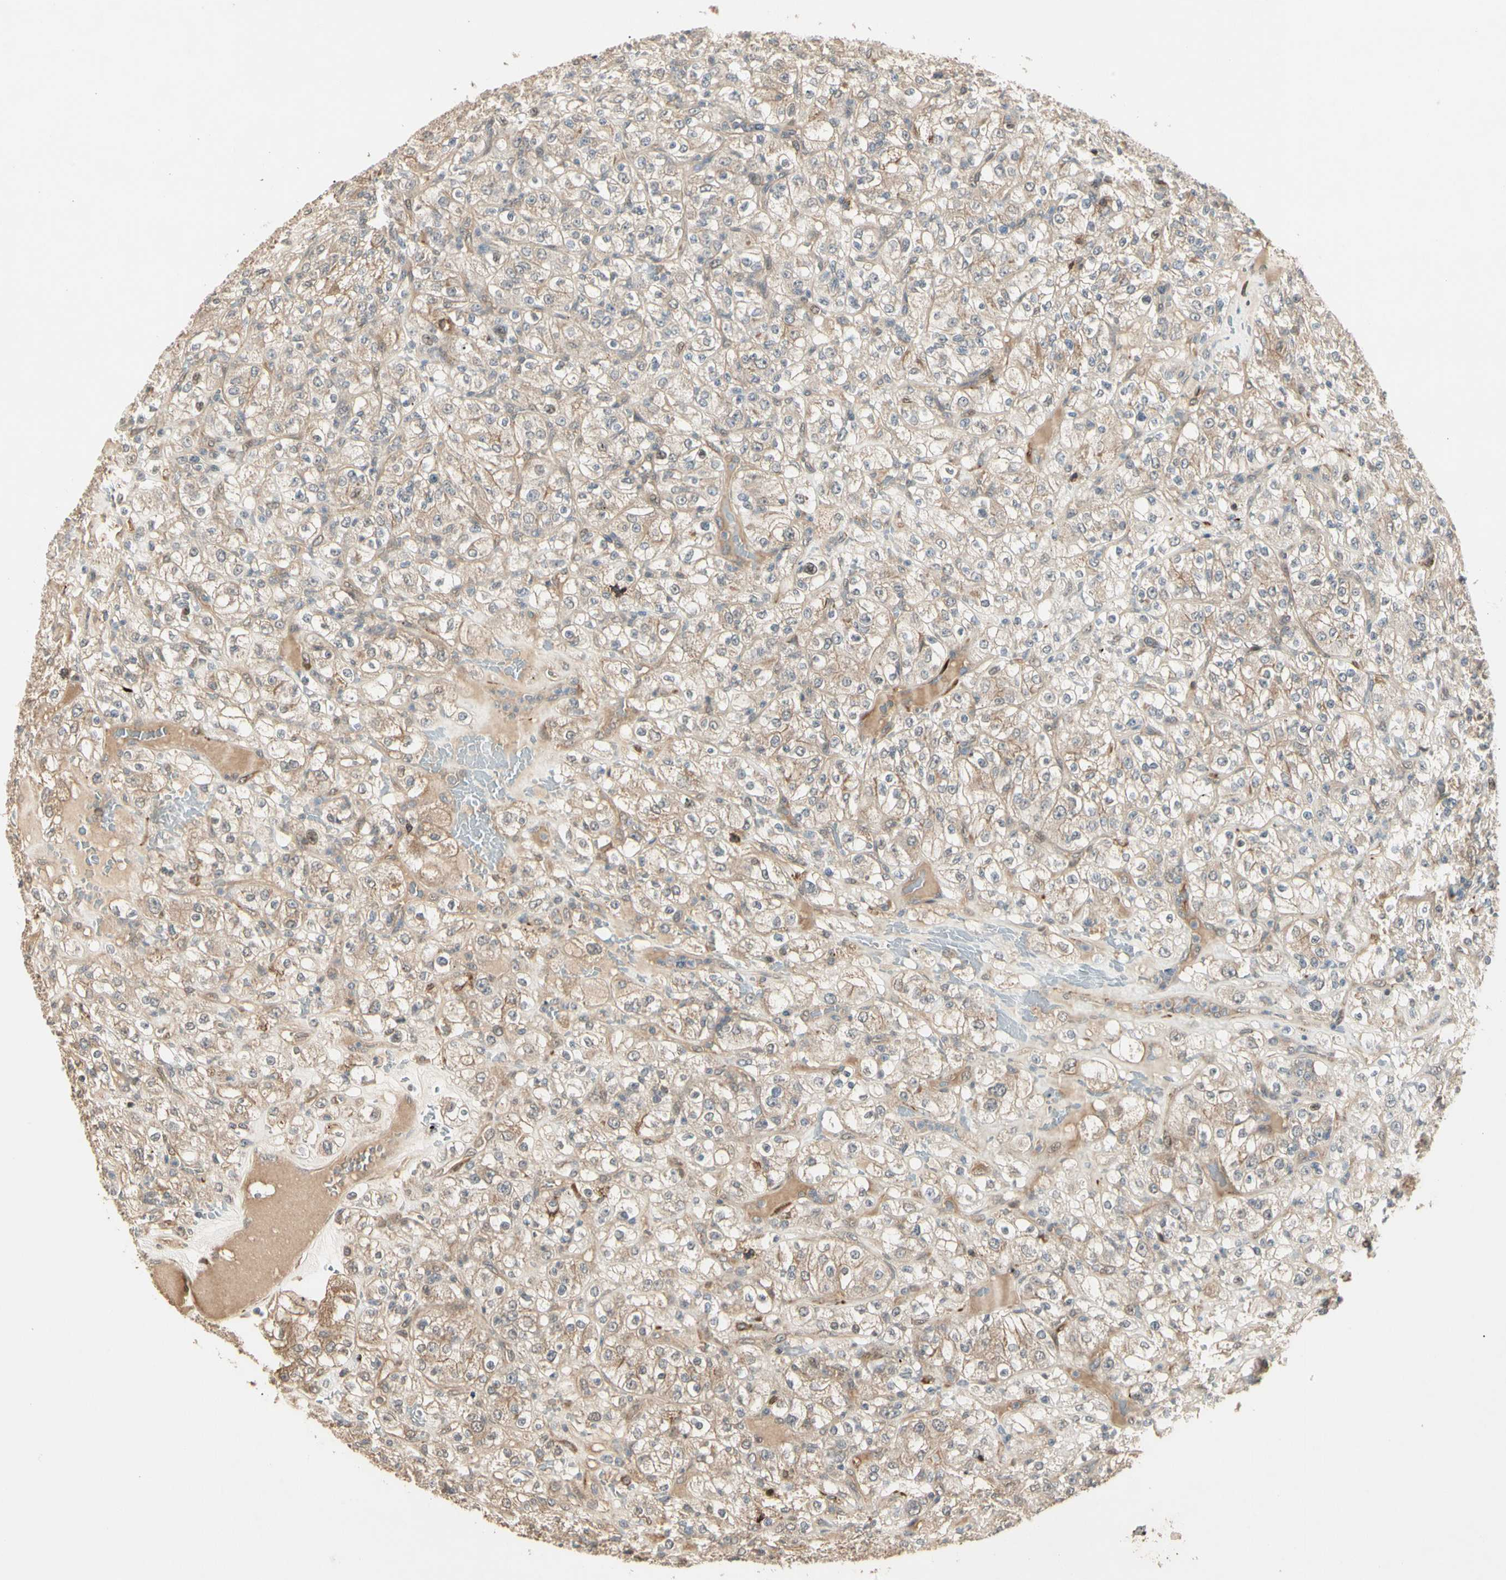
{"staining": {"intensity": "weak", "quantity": ">75%", "location": "cytoplasmic/membranous"}, "tissue": "renal cancer", "cell_type": "Tumor cells", "image_type": "cancer", "snomed": [{"axis": "morphology", "description": "Normal tissue, NOS"}, {"axis": "morphology", "description": "Adenocarcinoma, NOS"}, {"axis": "topography", "description": "Kidney"}], "caption": "Weak cytoplasmic/membranous staining is seen in about >75% of tumor cells in adenocarcinoma (renal). The staining is performed using DAB (3,3'-diaminobenzidine) brown chromogen to label protein expression. The nuclei are counter-stained blue using hematoxylin.", "gene": "ATG4C", "patient": {"sex": "female", "age": 72}}